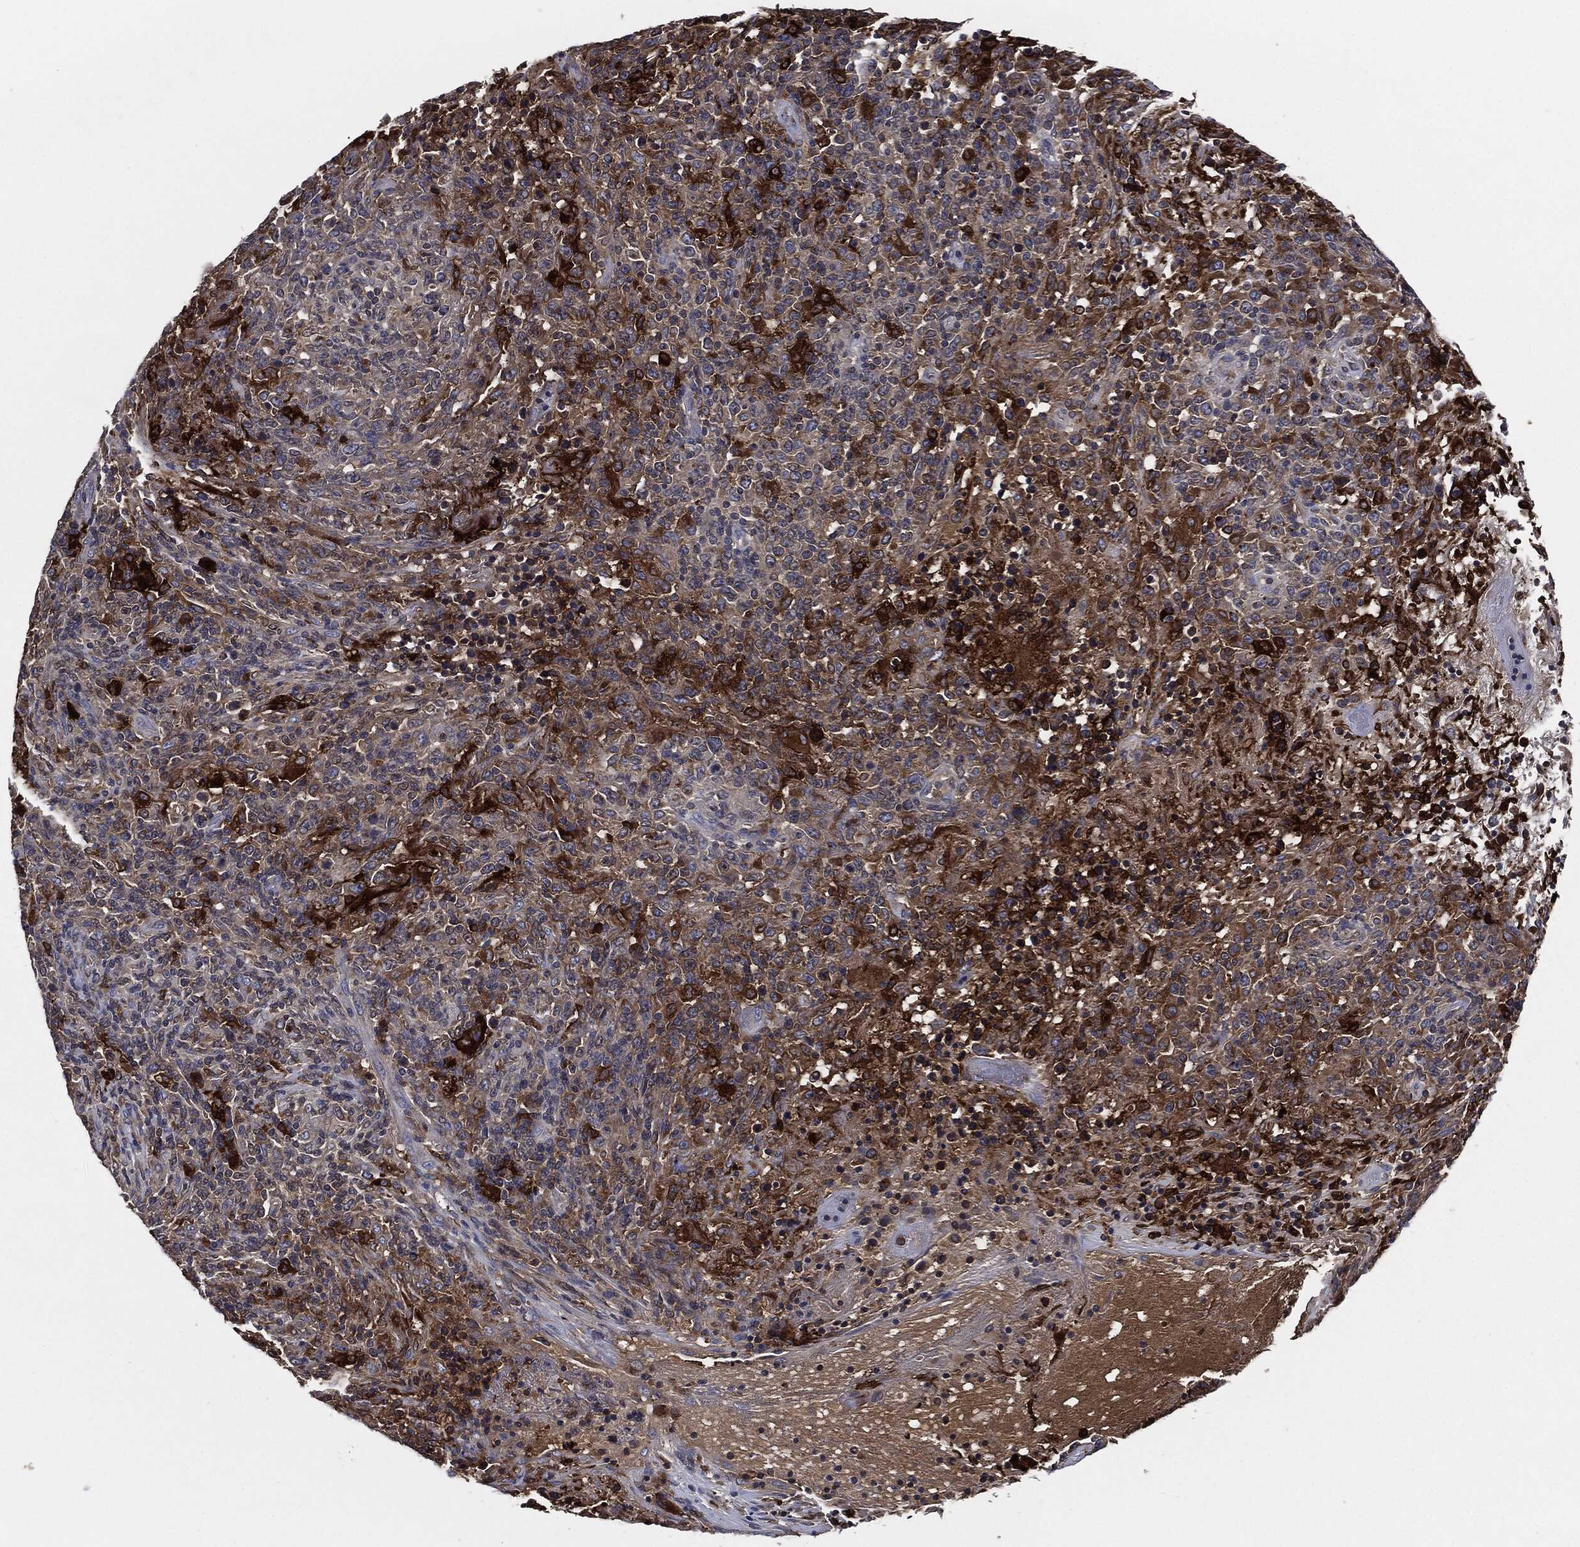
{"staining": {"intensity": "strong", "quantity": "25%-75%", "location": "cytoplasmic/membranous"}, "tissue": "lymphoma", "cell_type": "Tumor cells", "image_type": "cancer", "snomed": [{"axis": "morphology", "description": "Malignant lymphoma, non-Hodgkin's type, High grade"}, {"axis": "topography", "description": "Lung"}], "caption": "Lymphoma was stained to show a protein in brown. There is high levels of strong cytoplasmic/membranous staining in approximately 25%-75% of tumor cells.", "gene": "TMEM11", "patient": {"sex": "male", "age": 79}}